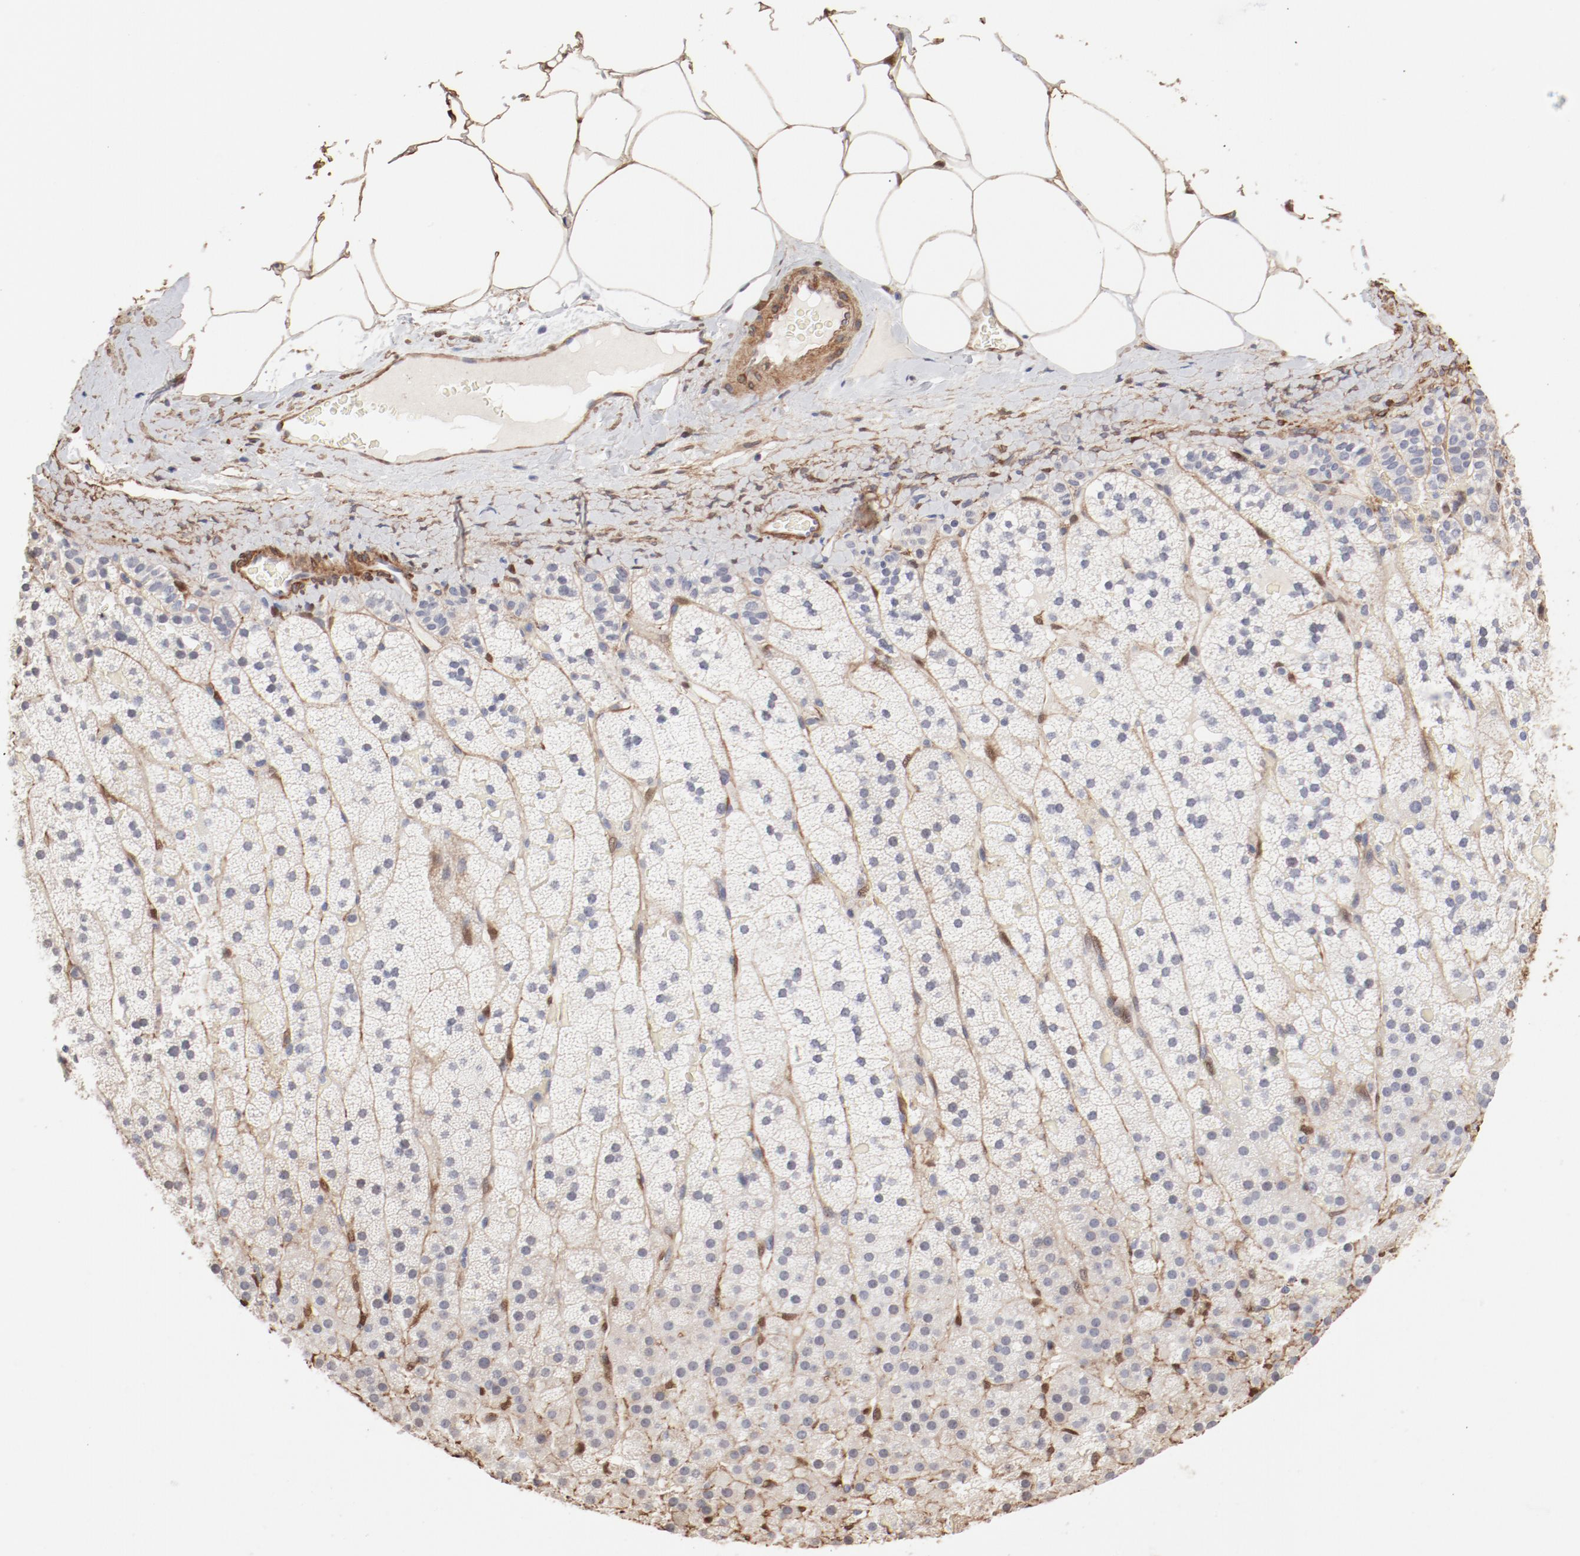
{"staining": {"intensity": "strong", "quantity": "25%-75%", "location": "cytoplasmic/membranous"}, "tissue": "adrenal gland", "cell_type": "Glandular cells", "image_type": "normal", "snomed": [{"axis": "morphology", "description": "Normal tissue, NOS"}, {"axis": "topography", "description": "Adrenal gland"}], "caption": "Normal adrenal gland was stained to show a protein in brown. There is high levels of strong cytoplasmic/membranous staining in approximately 25%-75% of glandular cells. (brown staining indicates protein expression, while blue staining denotes nuclei).", "gene": "MAGED4B", "patient": {"sex": "male", "age": 35}}